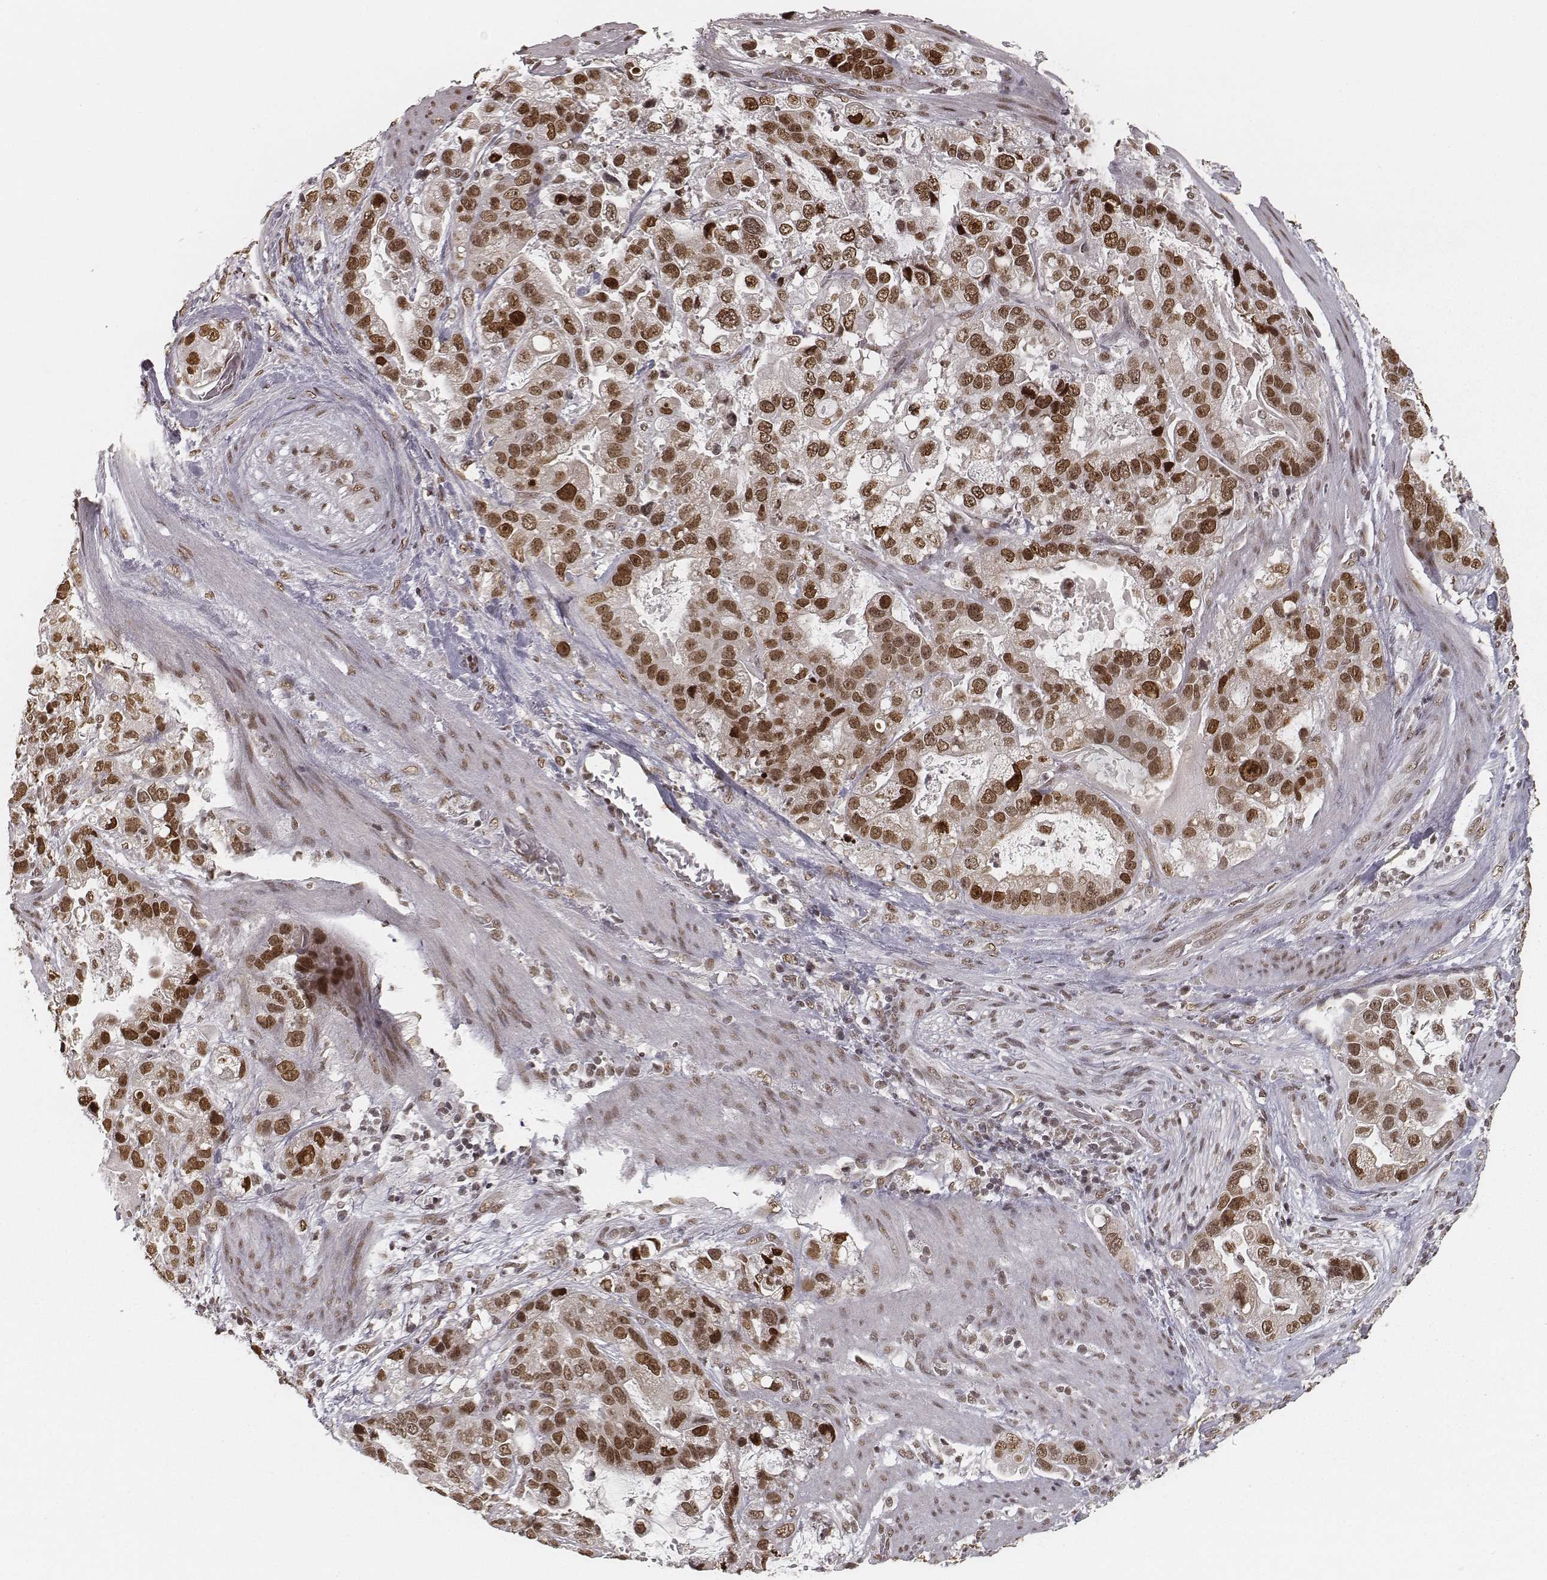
{"staining": {"intensity": "strong", "quantity": ">75%", "location": "nuclear"}, "tissue": "stomach cancer", "cell_type": "Tumor cells", "image_type": "cancer", "snomed": [{"axis": "morphology", "description": "Adenocarcinoma, NOS"}, {"axis": "topography", "description": "Stomach"}], "caption": "Immunohistochemistry (IHC) staining of stomach cancer (adenocarcinoma), which reveals high levels of strong nuclear staining in about >75% of tumor cells indicating strong nuclear protein positivity. The staining was performed using DAB (brown) for protein detection and nuclei were counterstained in hematoxylin (blue).", "gene": "HMGA2", "patient": {"sex": "male", "age": 59}}